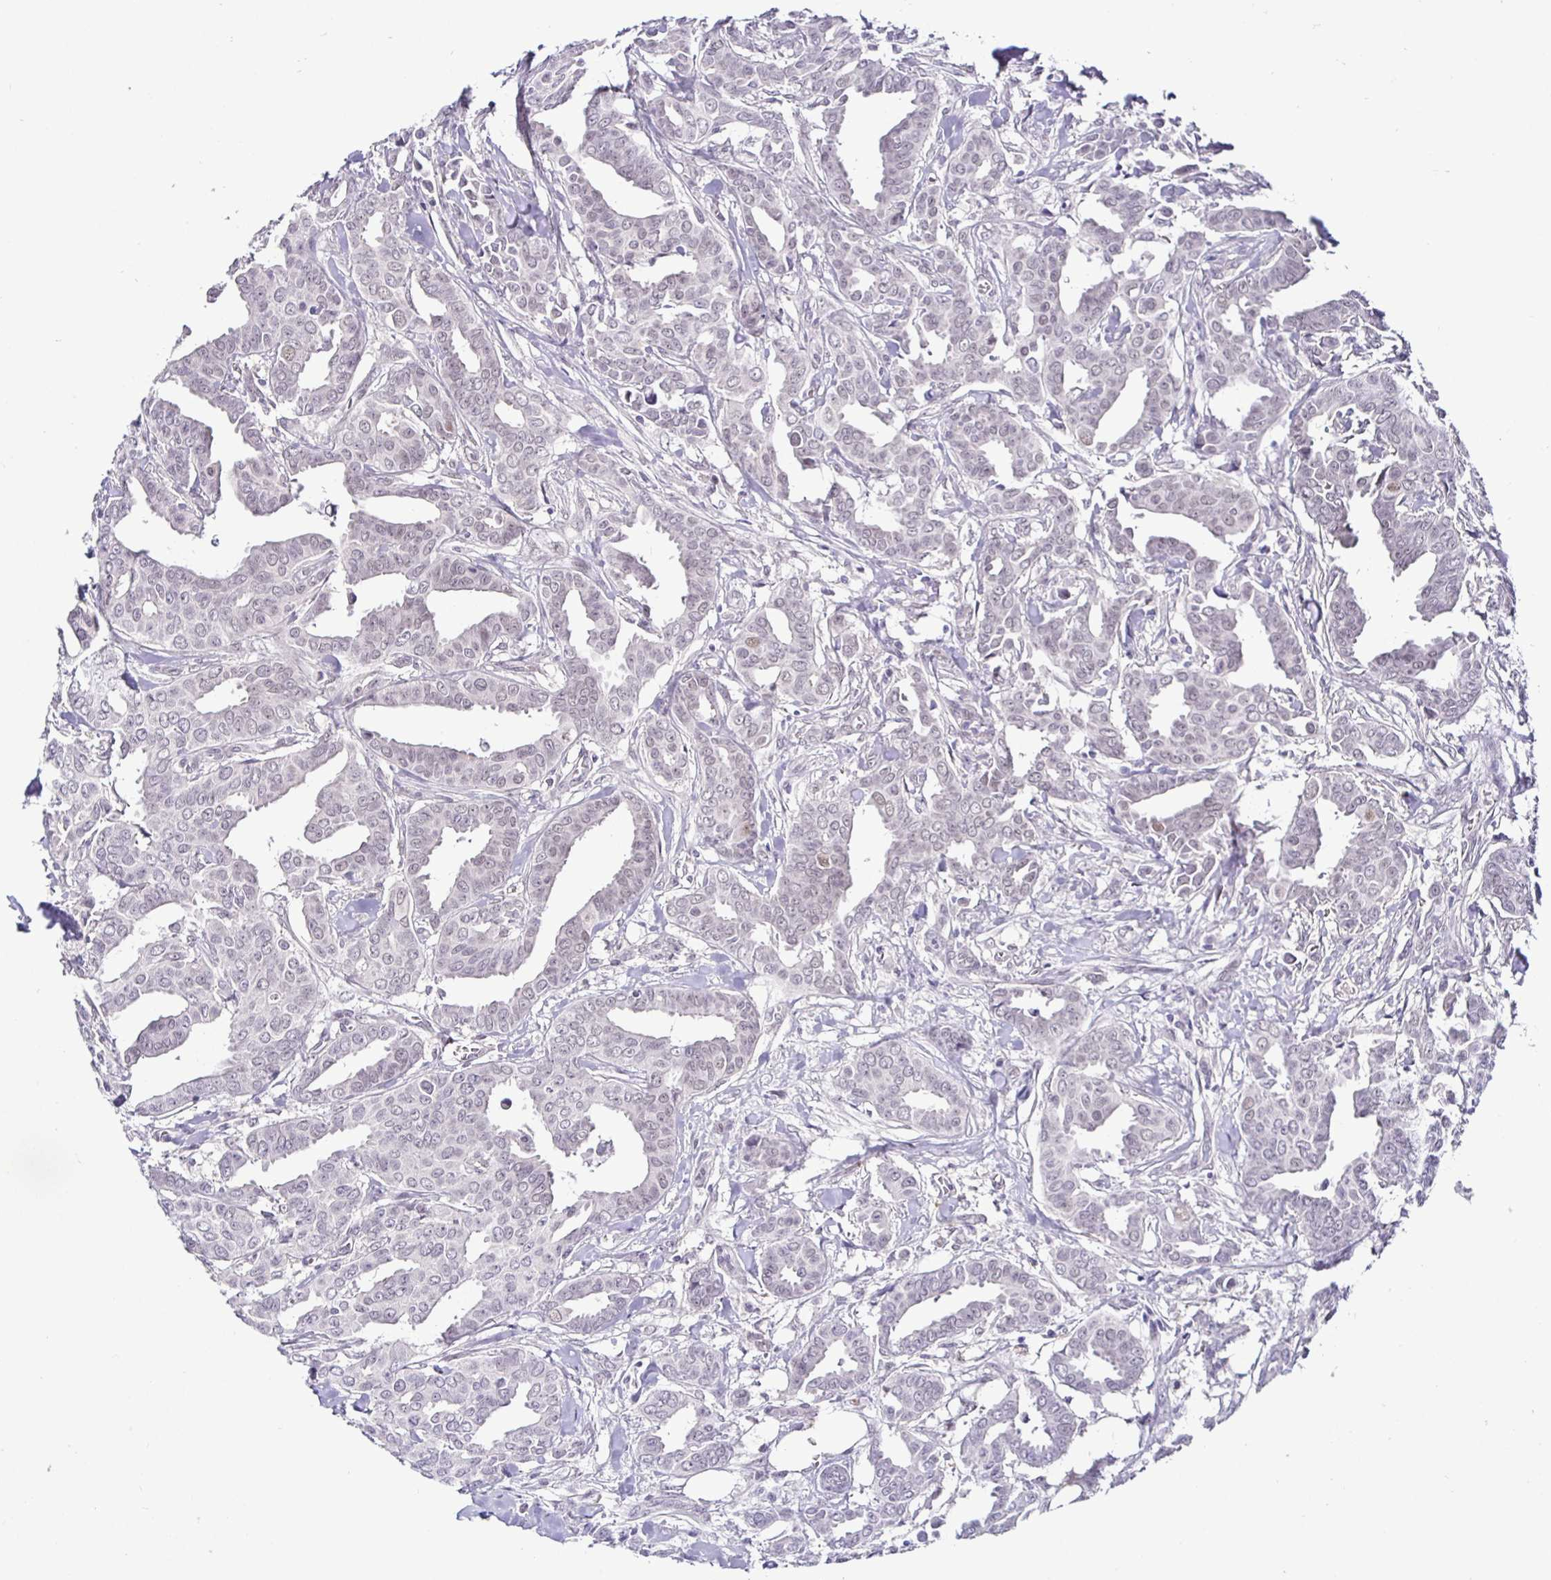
{"staining": {"intensity": "moderate", "quantity": "25%-75%", "location": "nuclear"}, "tissue": "breast cancer", "cell_type": "Tumor cells", "image_type": "cancer", "snomed": [{"axis": "morphology", "description": "Duct carcinoma"}, {"axis": "topography", "description": "Breast"}], "caption": "A micrograph of human breast cancer stained for a protein displays moderate nuclear brown staining in tumor cells.", "gene": "NUP188", "patient": {"sex": "female", "age": 45}}